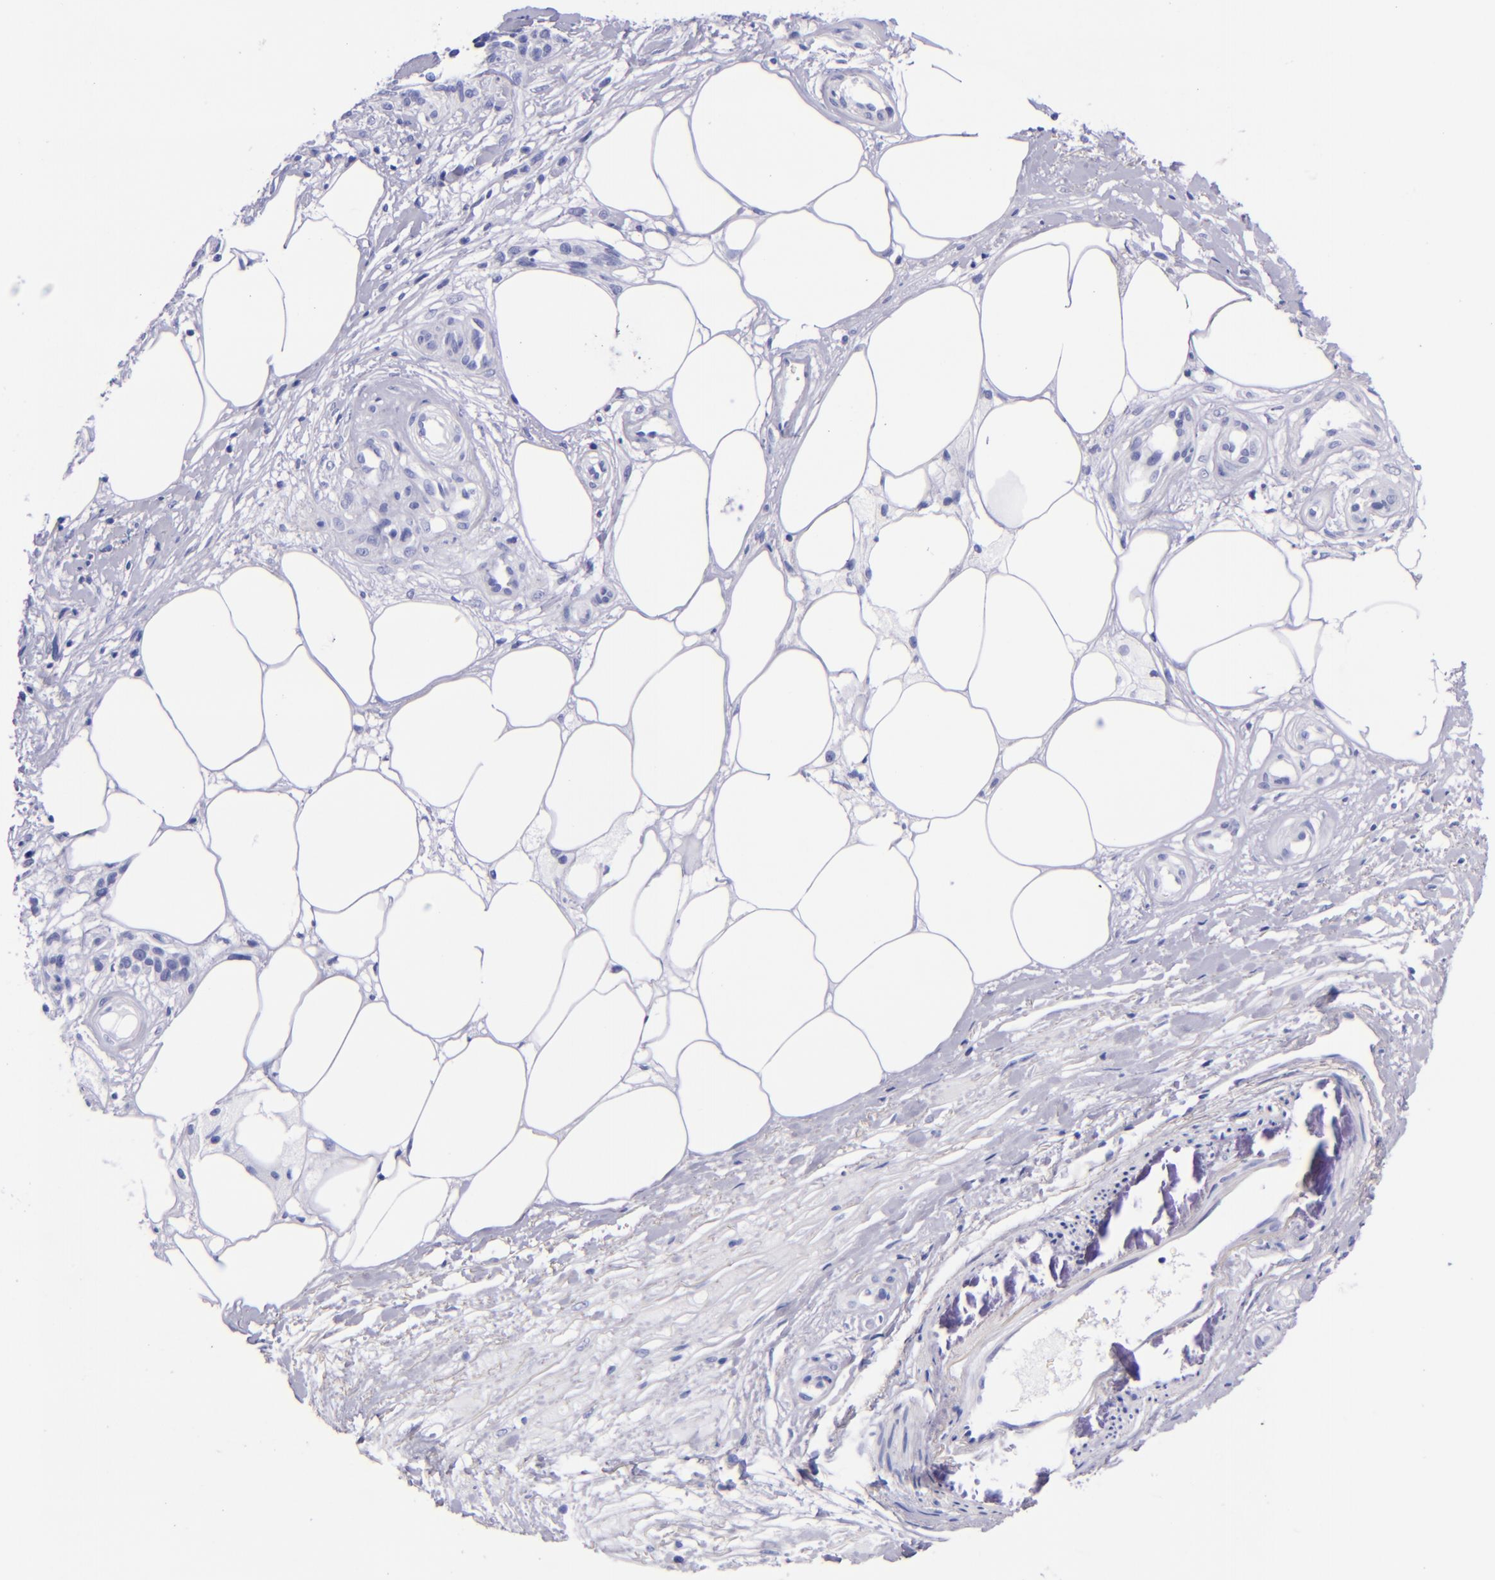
{"staining": {"intensity": "negative", "quantity": "none", "location": "none"}, "tissue": "melanoma", "cell_type": "Tumor cells", "image_type": "cancer", "snomed": [{"axis": "morphology", "description": "Malignant melanoma, NOS"}, {"axis": "topography", "description": "Skin"}], "caption": "Tumor cells are negative for protein expression in human melanoma.", "gene": "LAG3", "patient": {"sex": "female", "age": 85}}